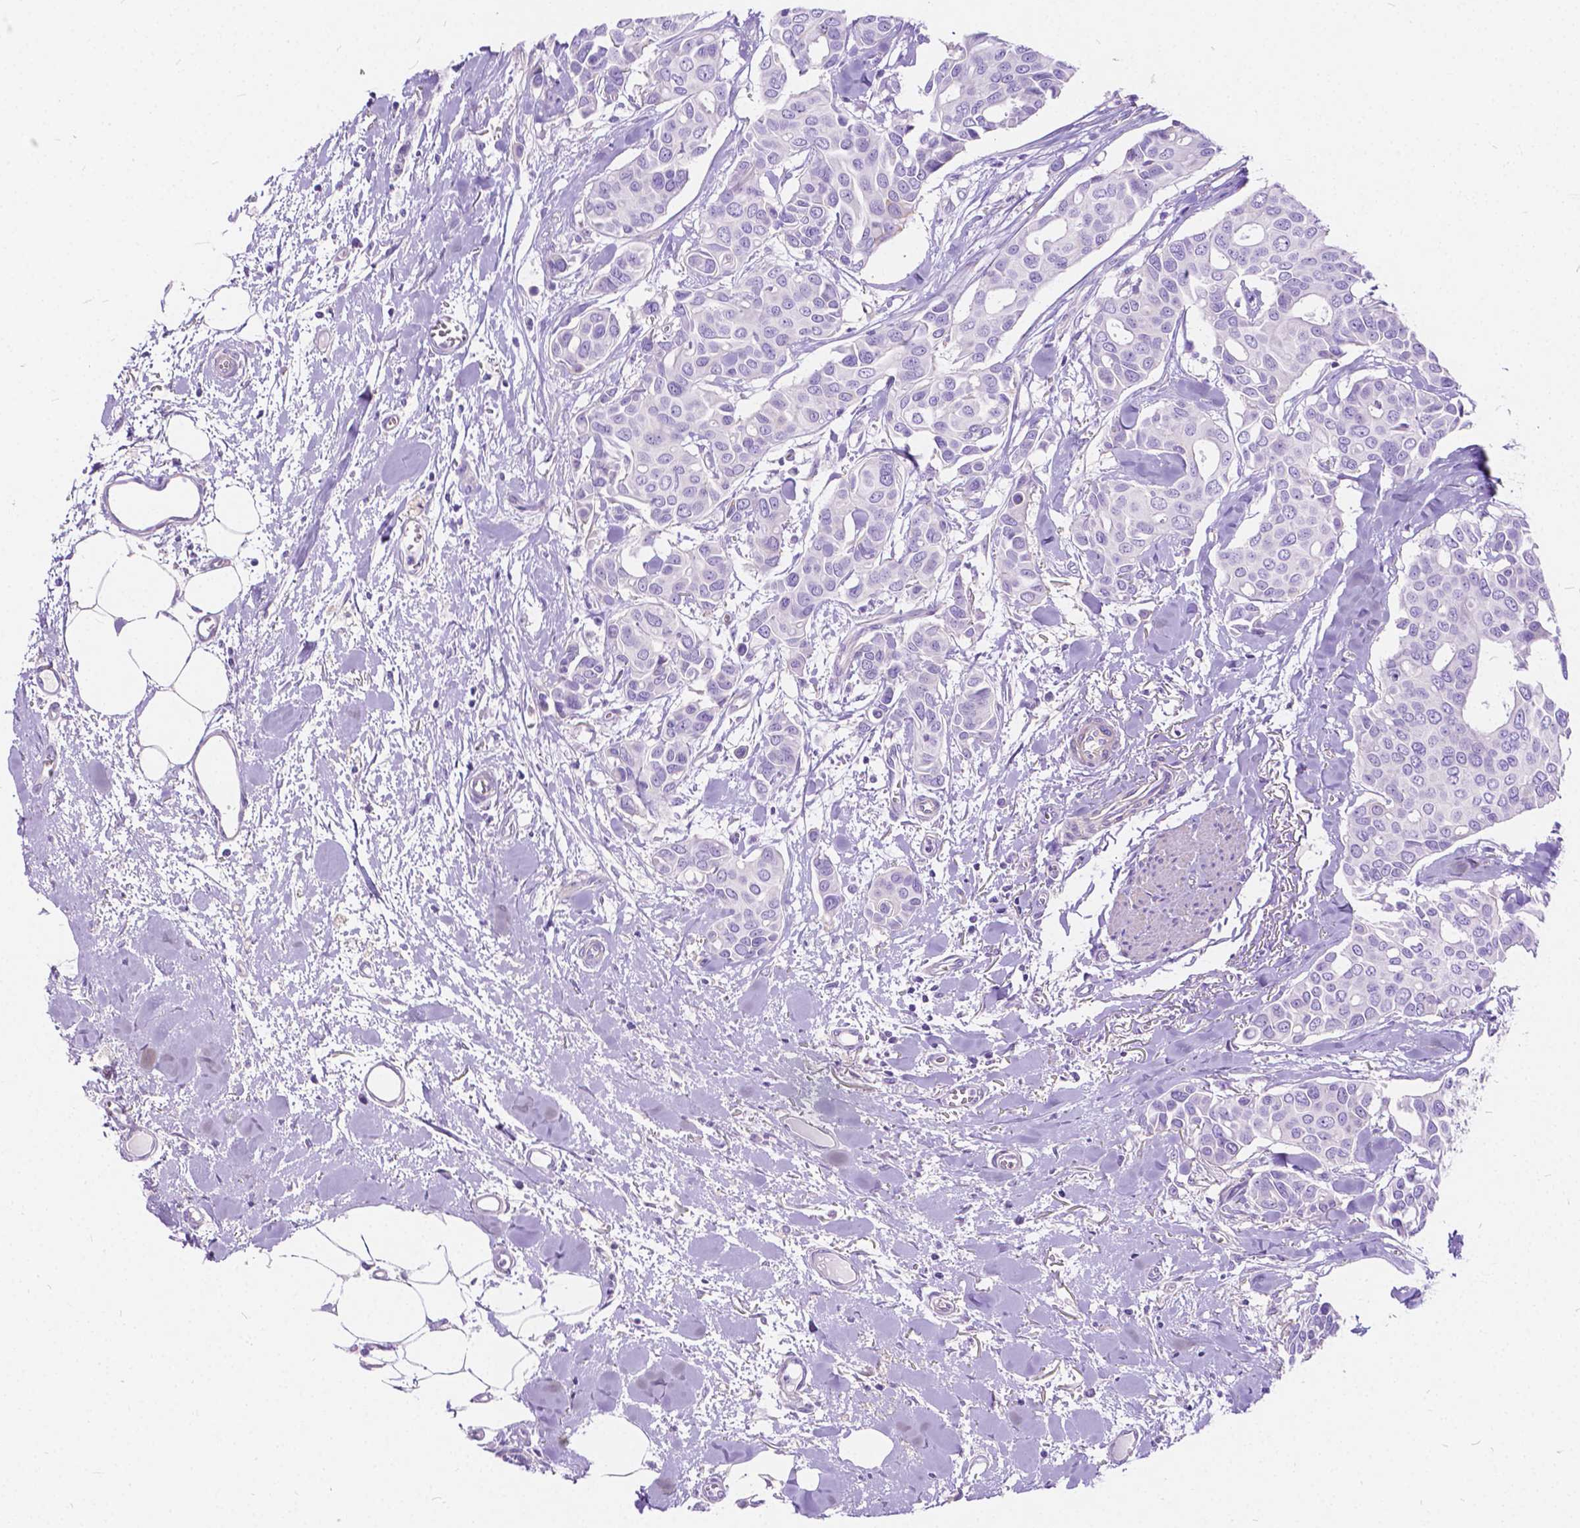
{"staining": {"intensity": "negative", "quantity": "none", "location": "none"}, "tissue": "breast cancer", "cell_type": "Tumor cells", "image_type": "cancer", "snomed": [{"axis": "morphology", "description": "Duct carcinoma"}, {"axis": "topography", "description": "Breast"}], "caption": "Tumor cells are negative for brown protein staining in breast cancer (infiltrating ductal carcinoma).", "gene": "CHRM1", "patient": {"sex": "female", "age": 54}}